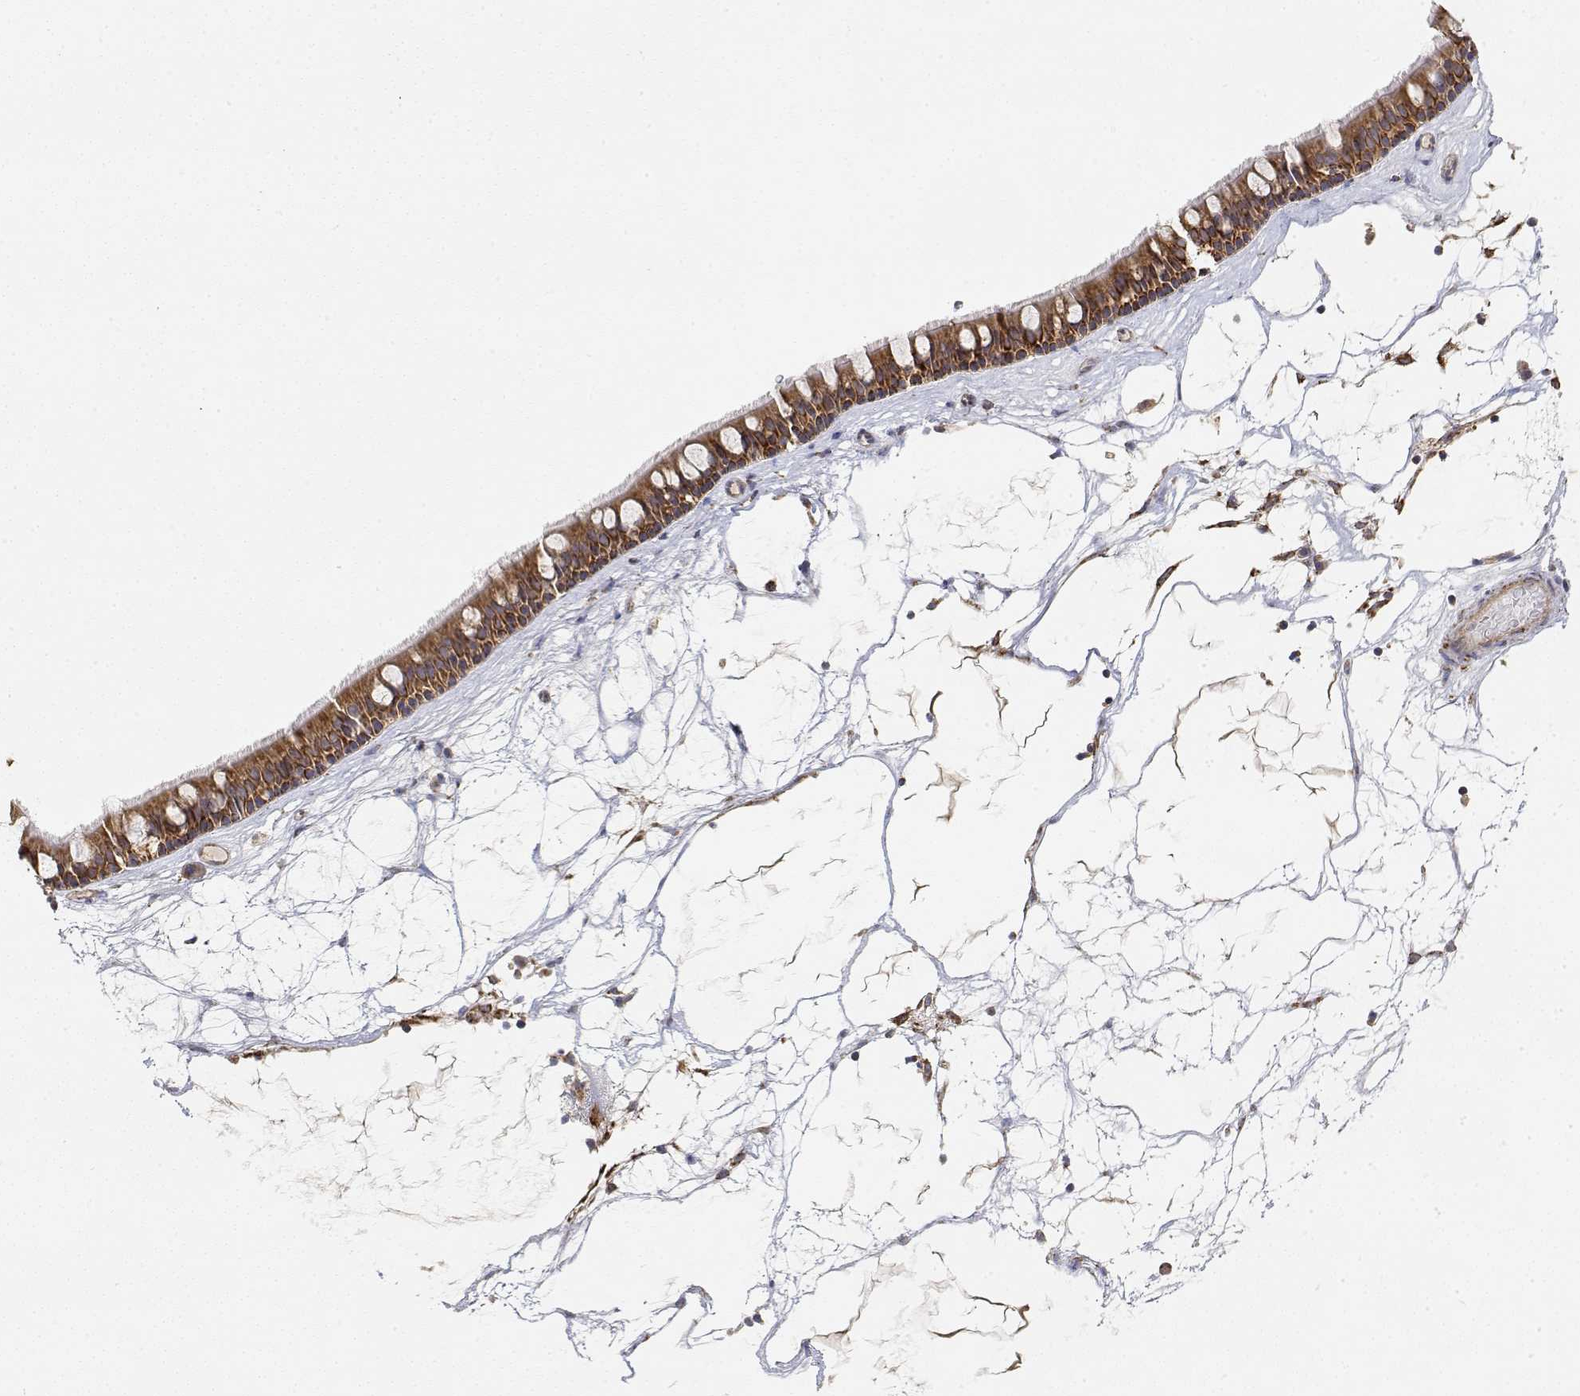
{"staining": {"intensity": "moderate", "quantity": ">75%", "location": "cytoplasmic/membranous"}, "tissue": "nasopharynx", "cell_type": "Respiratory epithelial cells", "image_type": "normal", "snomed": [{"axis": "morphology", "description": "Normal tissue, NOS"}, {"axis": "topography", "description": "Nasopharynx"}], "caption": "Nasopharynx stained for a protein demonstrates moderate cytoplasmic/membranous positivity in respiratory epithelial cells. (Brightfield microscopy of DAB IHC at high magnification).", "gene": "LONRF3", "patient": {"sex": "male", "age": 68}}